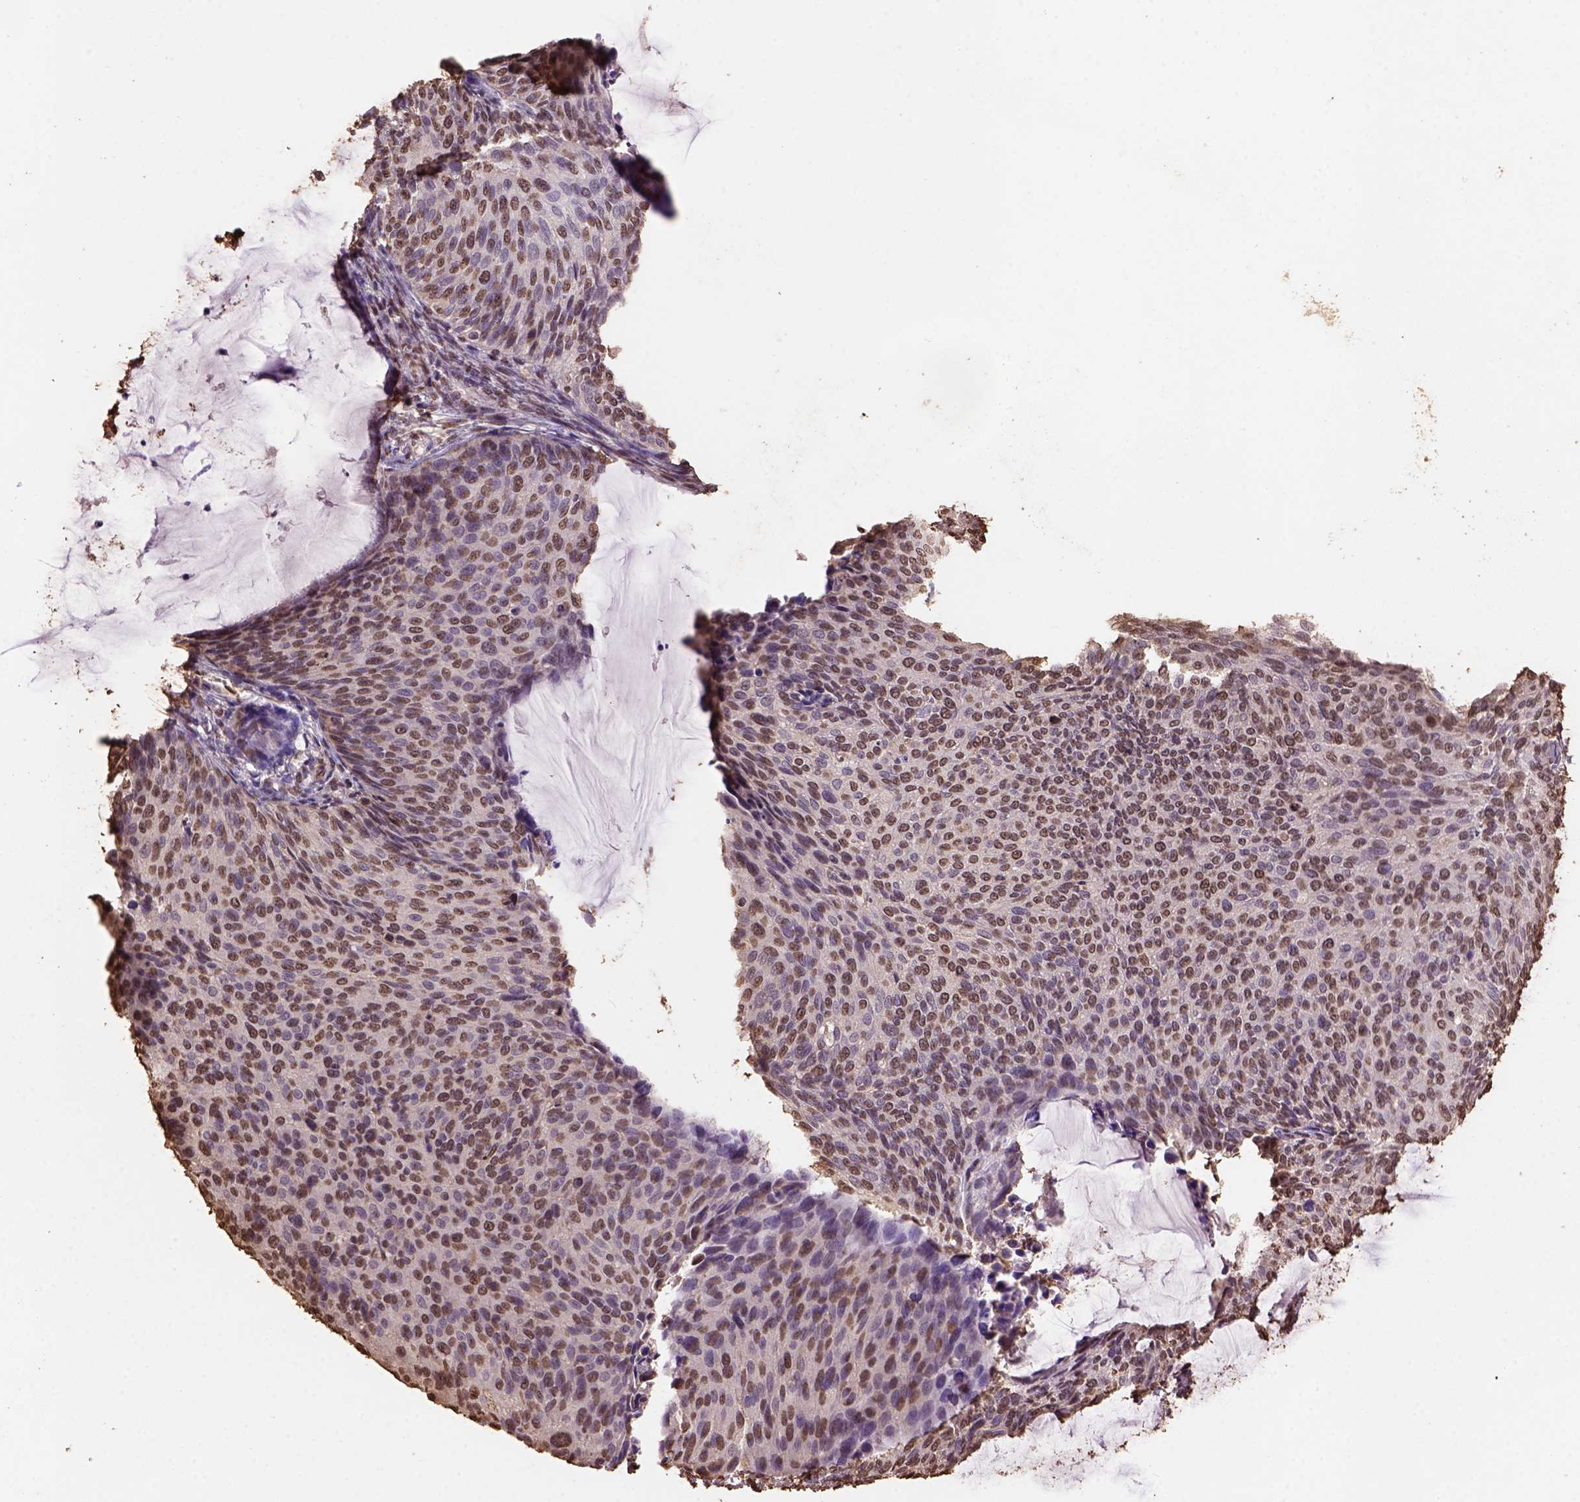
{"staining": {"intensity": "moderate", "quantity": ">75%", "location": "nuclear"}, "tissue": "cervical cancer", "cell_type": "Tumor cells", "image_type": "cancer", "snomed": [{"axis": "morphology", "description": "Squamous cell carcinoma, NOS"}, {"axis": "topography", "description": "Cervix"}], "caption": "Human cervical cancer (squamous cell carcinoma) stained for a protein (brown) displays moderate nuclear positive expression in about >75% of tumor cells.", "gene": "CSTF2T", "patient": {"sex": "female", "age": 36}}